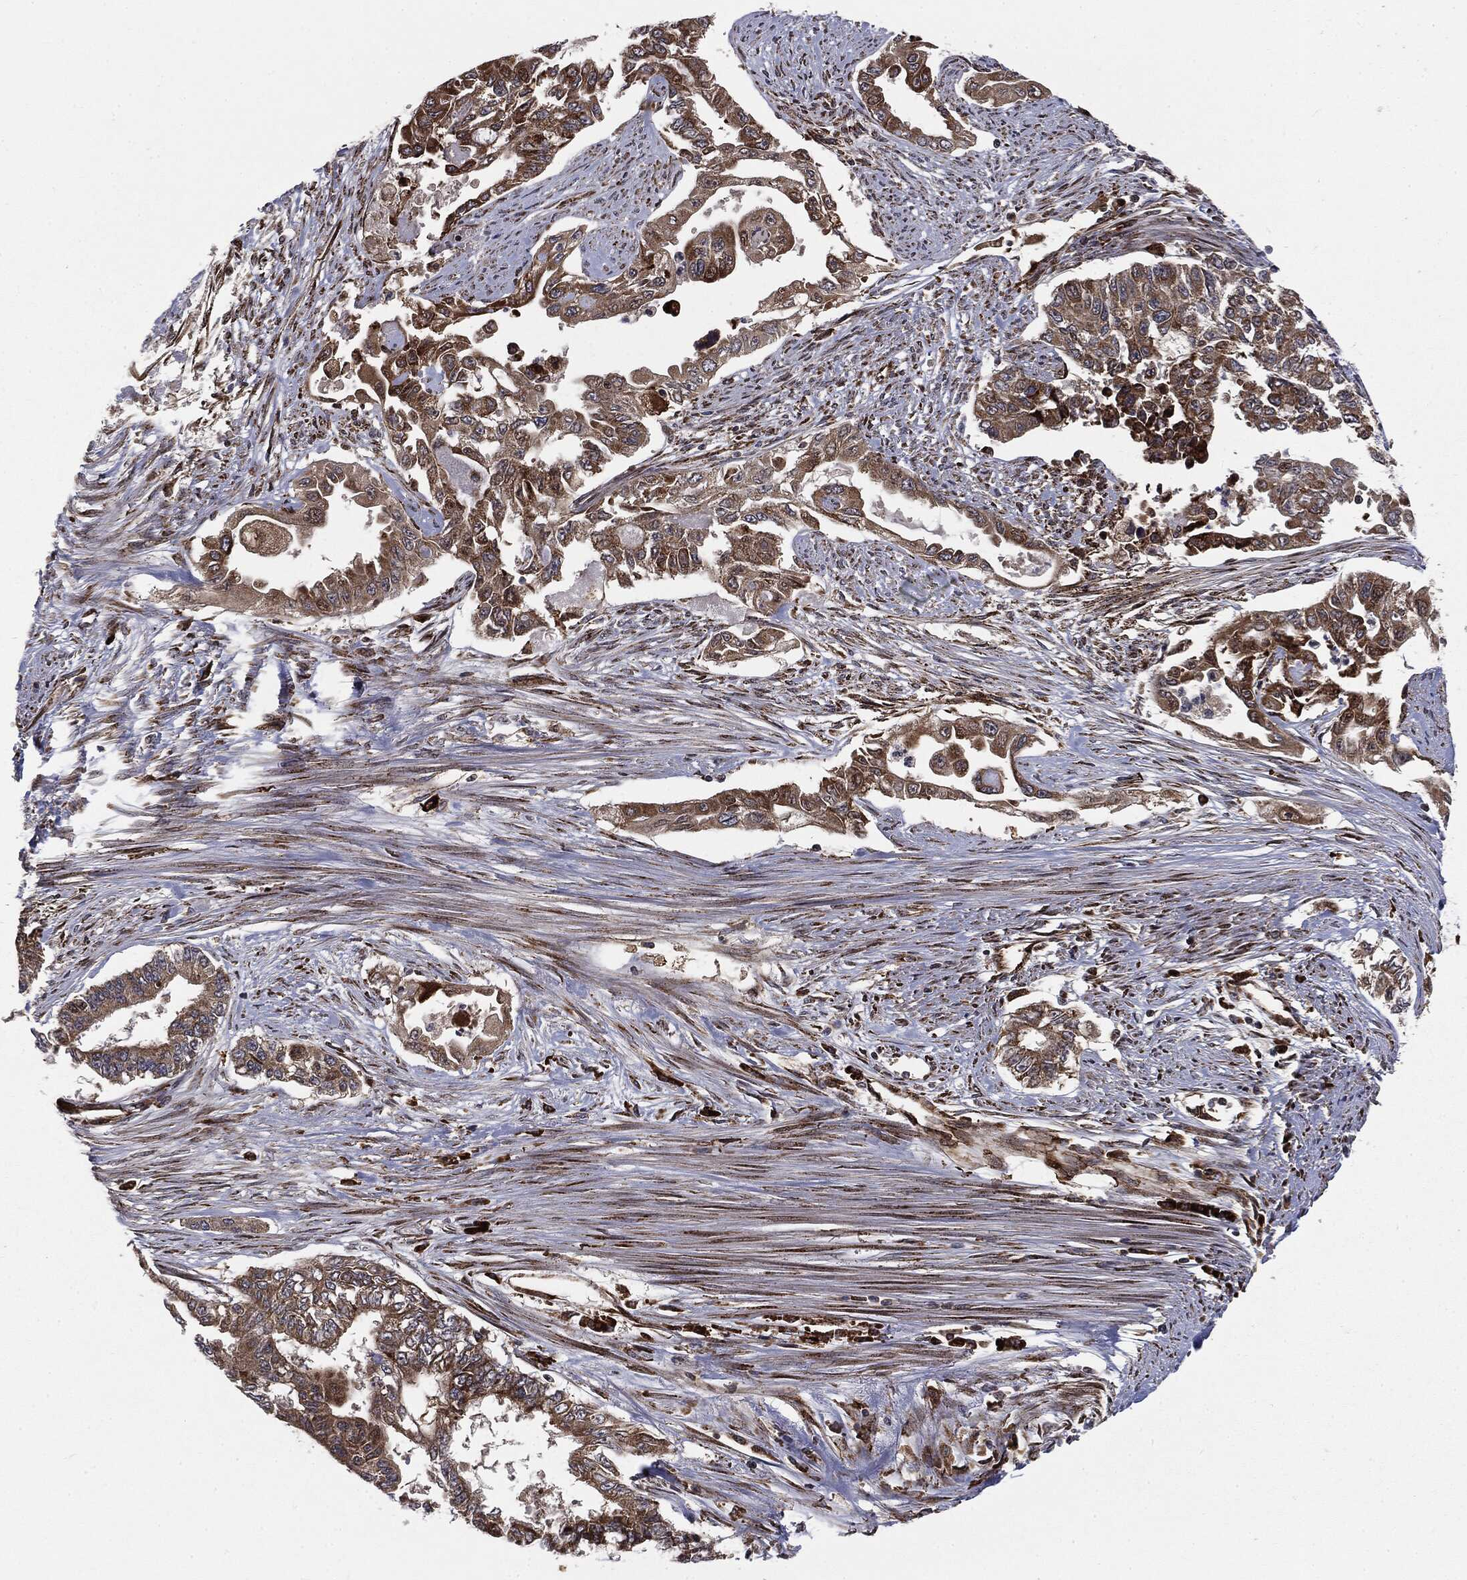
{"staining": {"intensity": "strong", "quantity": ">75%", "location": "cytoplasmic/membranous"}, "tissue": "endometrial cancer", "cell_type": "Tumor cells", "image_type": "cancer", "snomed": [{"axis": "morphology", "description": "Adenocarcinoma, NOS"}, {"axis": "topography", "description": "Uterus"}], "caption": "Human endometrial cancer stained with a protein marker displays strong staining in tumor cells.", "gene": "CYLD", "patient": {"sex": "female", "age": 59}}